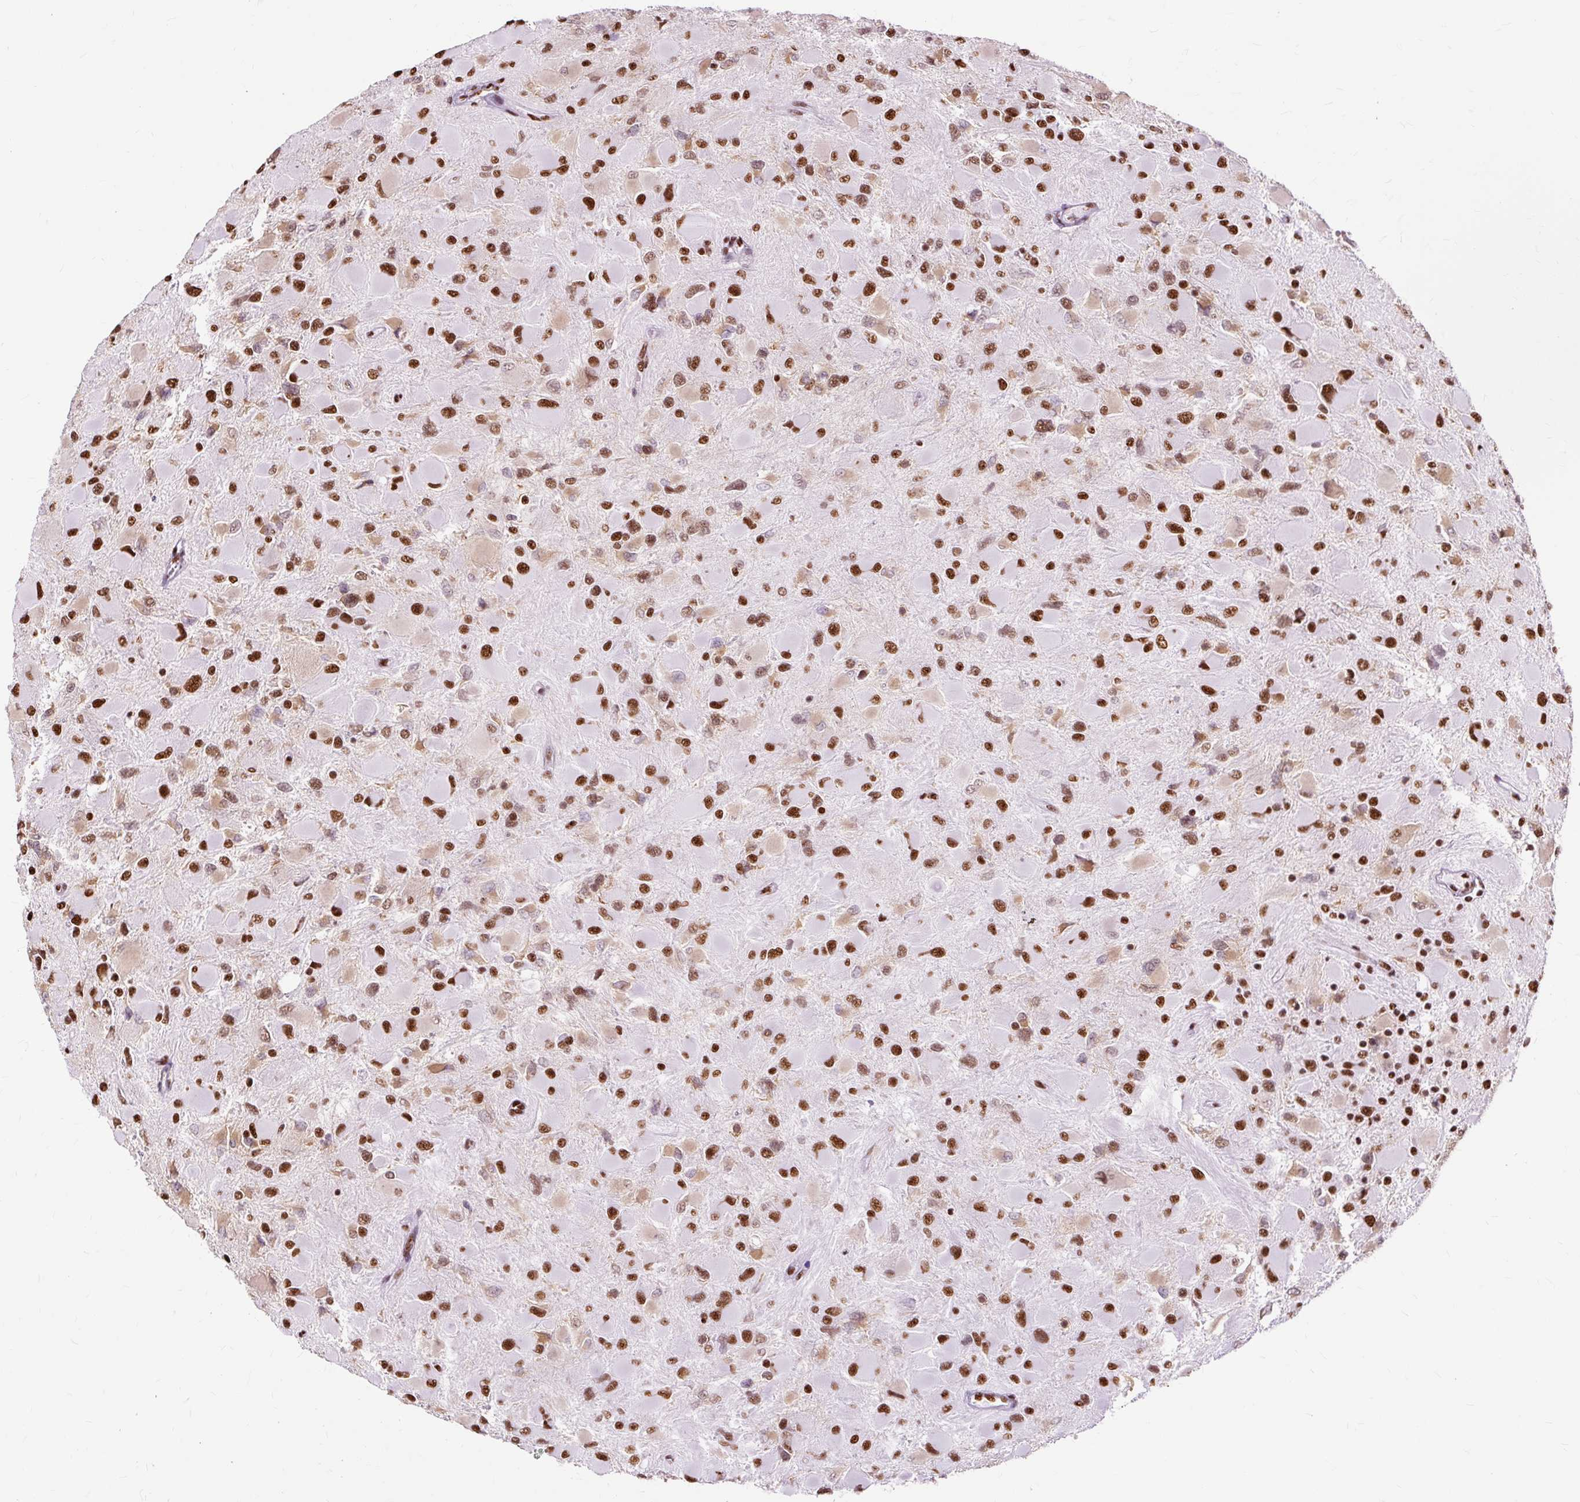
{"staining": {"intensity": "strong", "quantity": ">75%", "location": "nuclear"}, "tissue": "glioma", "cell_type": "Tumor cells", "image_type": "cancer", "snomed": [{"axis": "morphology", "description": "Glioma, malignant, High grade"}, {"axis": "topography", "description": "Cerebral cortex"}], "caption": "The micrograph displays a brown stain indicating the presence of a protein in the nuclear of tumor cells in malignant glioma (high-grade). The protein of interest is shown in brown color, while the nuclei are stained blue.", "gene": "XRCC6", "patient": {"sex": "female", "age": 36}}